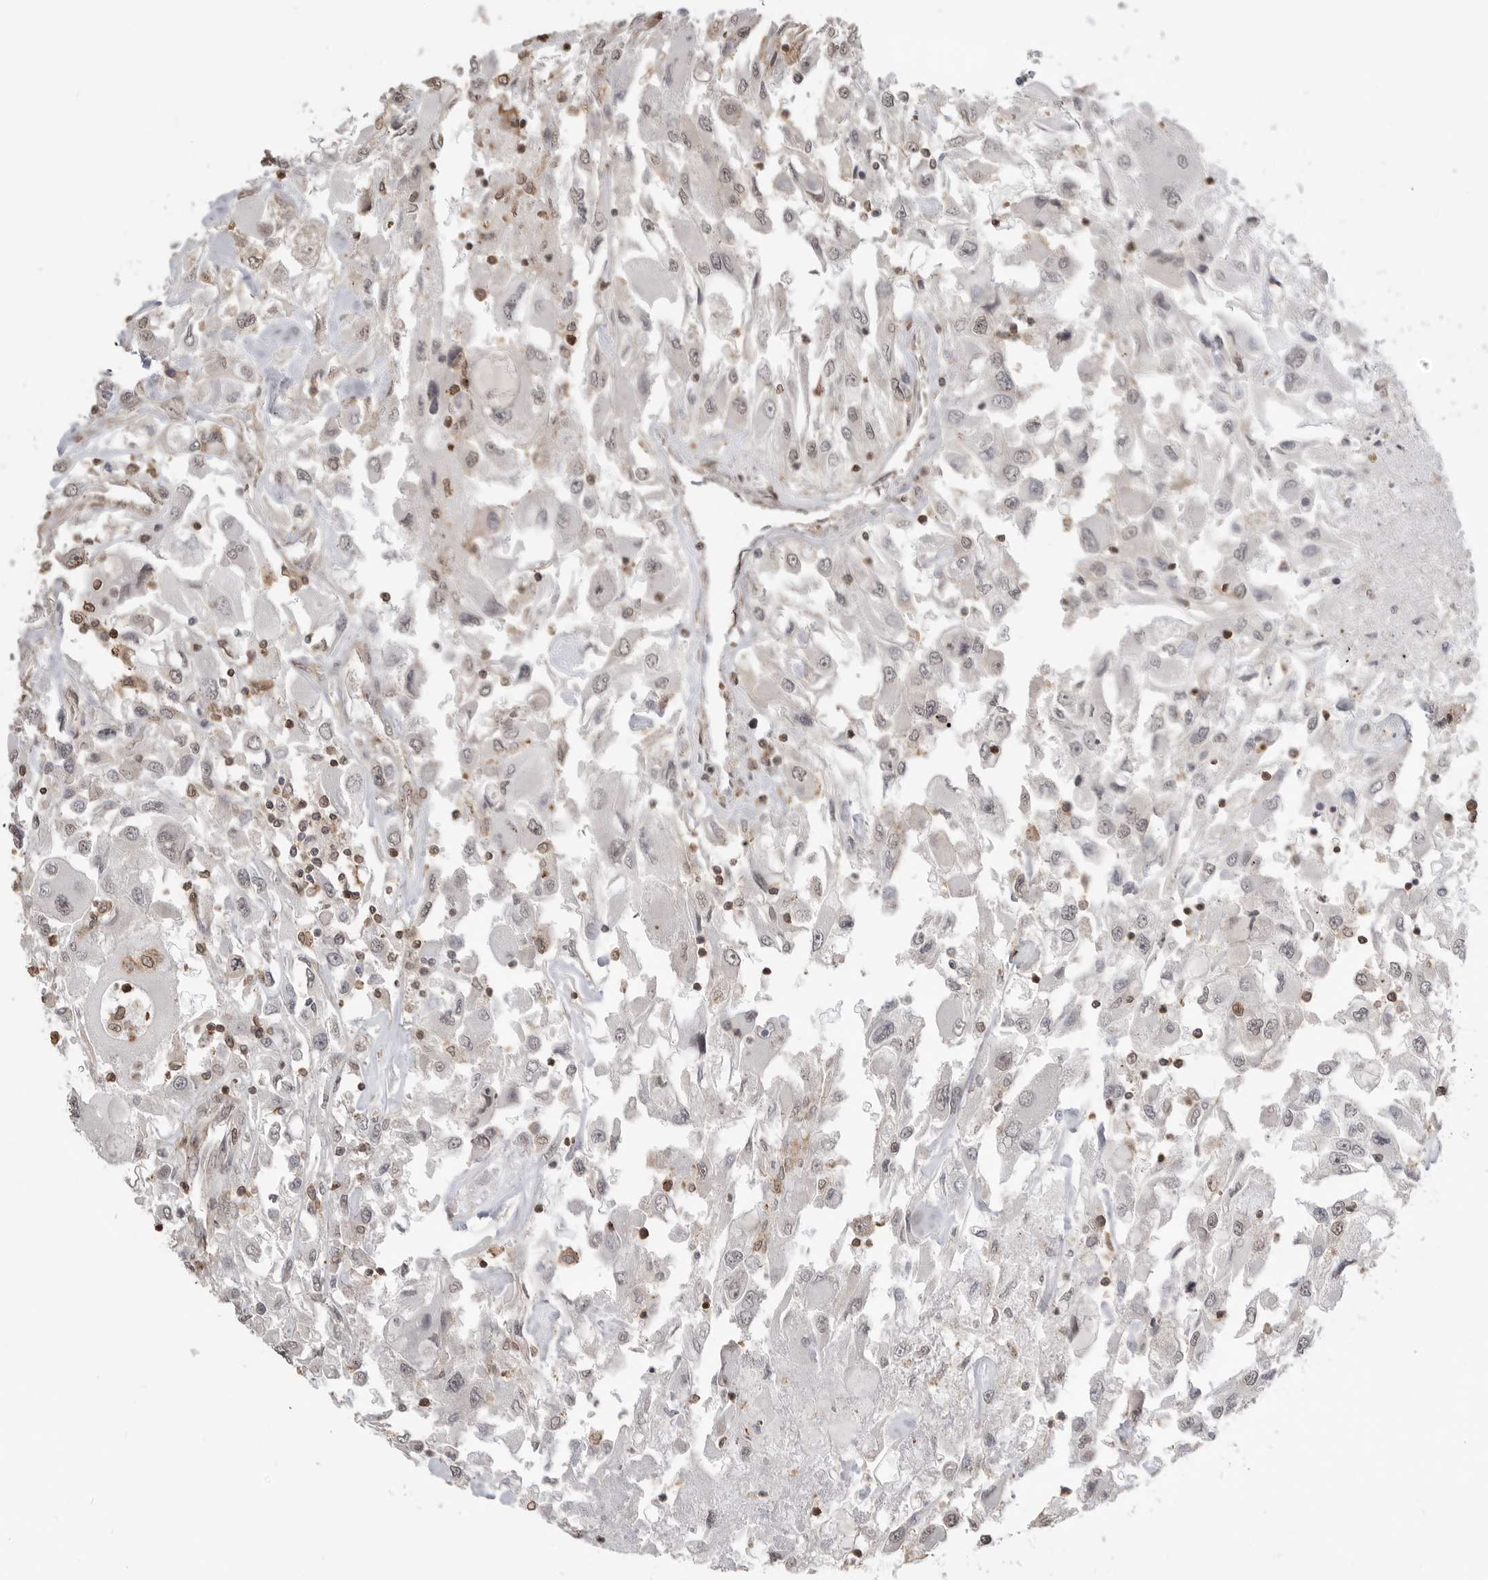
{"staining": {"intensity": "weak", "quantity": "<25%", "location": "nuclear"}, "tissue": "renal cancer", "cell_type": "Tumor cells", "image_type": "cancer", "snomed": [{"axis": "morphology", "description": "Adenocarcinoma, NOS"}, {"axis": "topography", "description": "Kidney"}], "caption": "DAB immunohistochemical staining of adenocarcinoma (renal) shows no significant positivity in tumor cells.", "gene": "GPC2", "patient": {"sex": "female", "age": 52}}